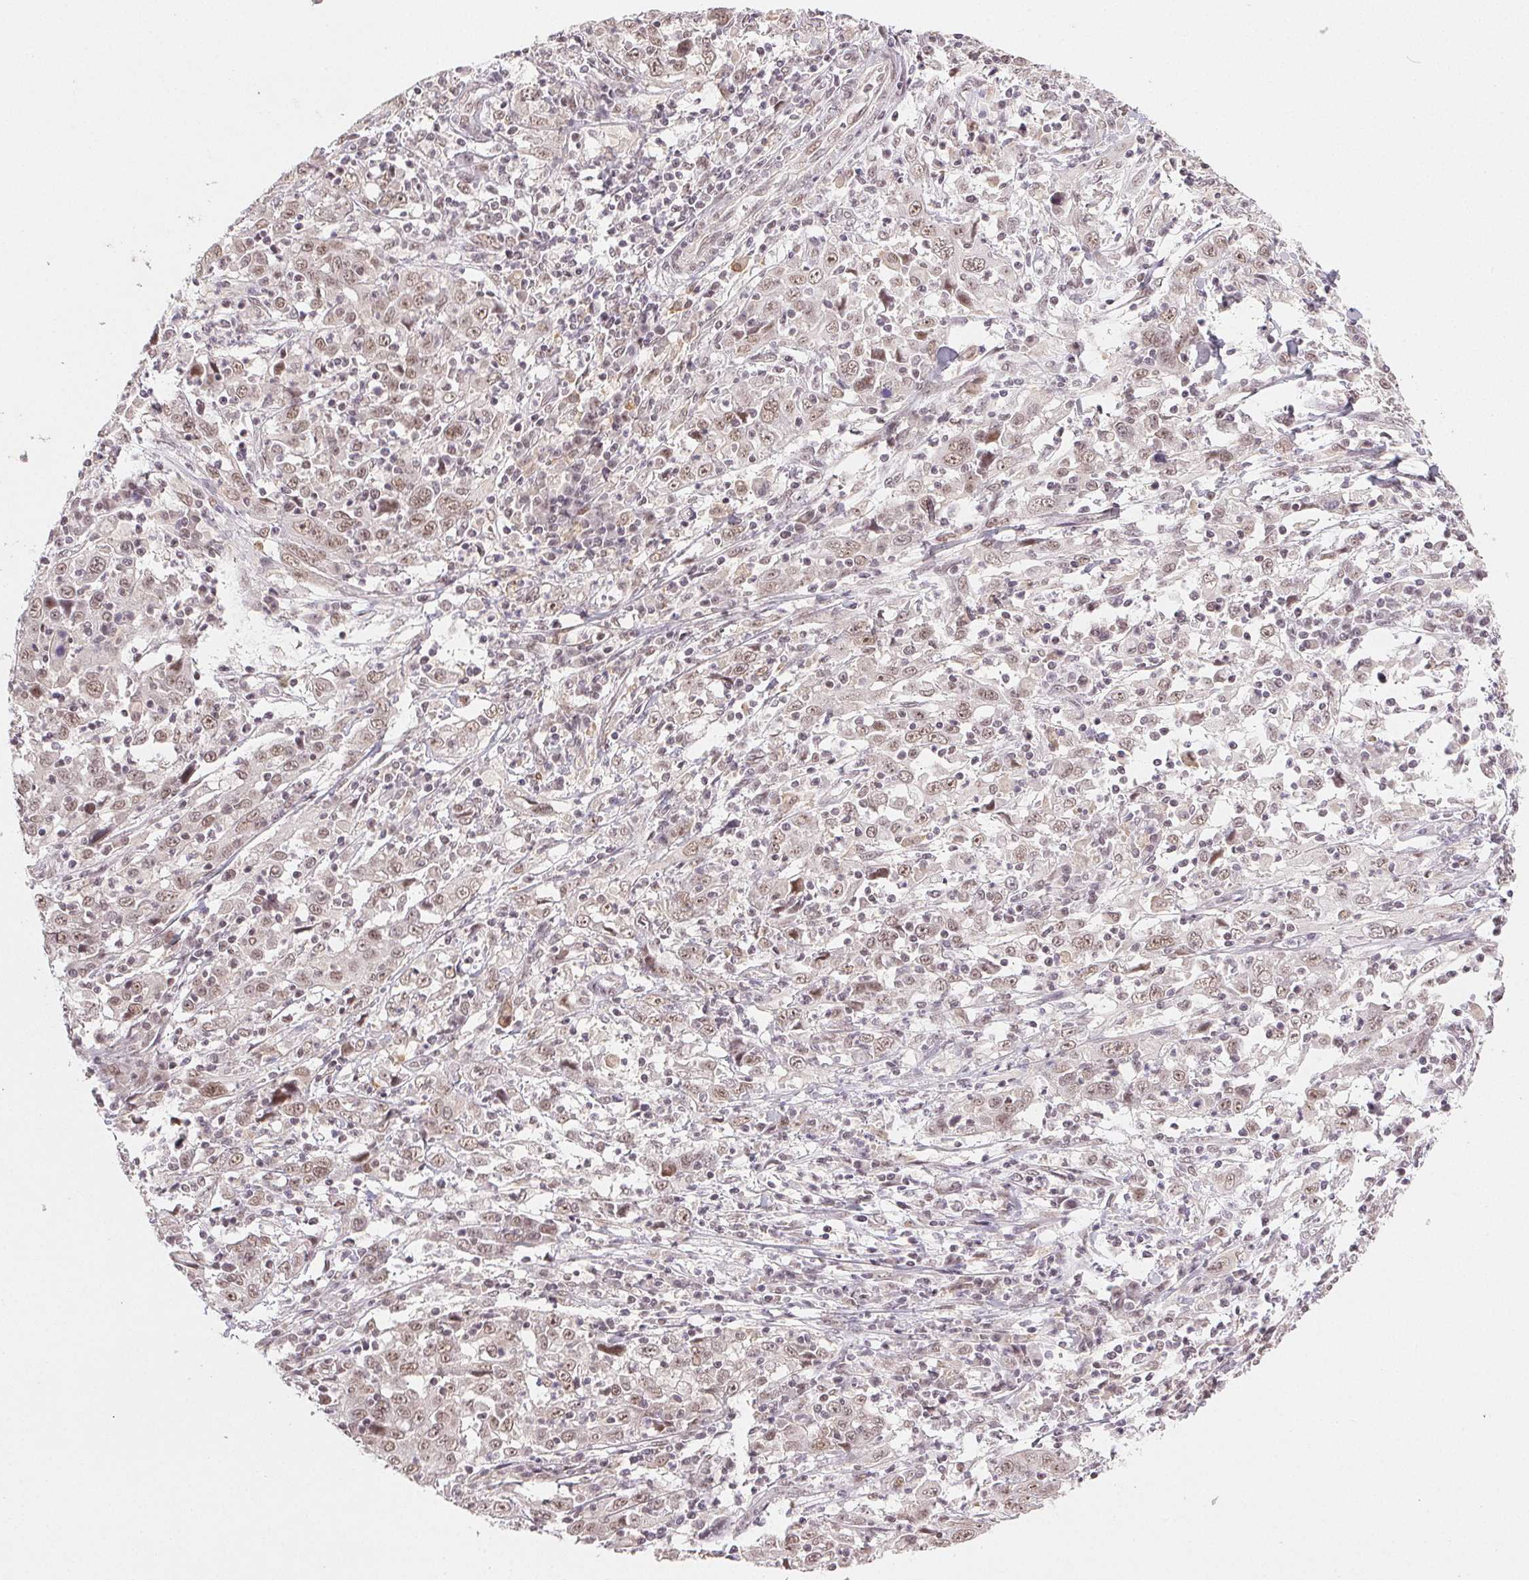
{"staining": {"intensity": "moderate", "quantity": ">75%", "location": "nuclear"}, "tissue": "cervical cancer", "cell_type": "Tumor cells", "image_type": "cancer", "snomed": [{"axis": "morphology", "description": "Squamous cell carcinoma, NOS"}, {"axis": "topography", "description": "Cervix"}], "caption": "The micrograph reveals a brown stain indicating the presence of a protein in the nuclear of tumor cells in cervical cancer (squamous cell carcinoma). (DAB IHC with brightfield microscopy, high magnification).", "gene": "PRPF18", "patient": {"sex": "female", "age": 46}}